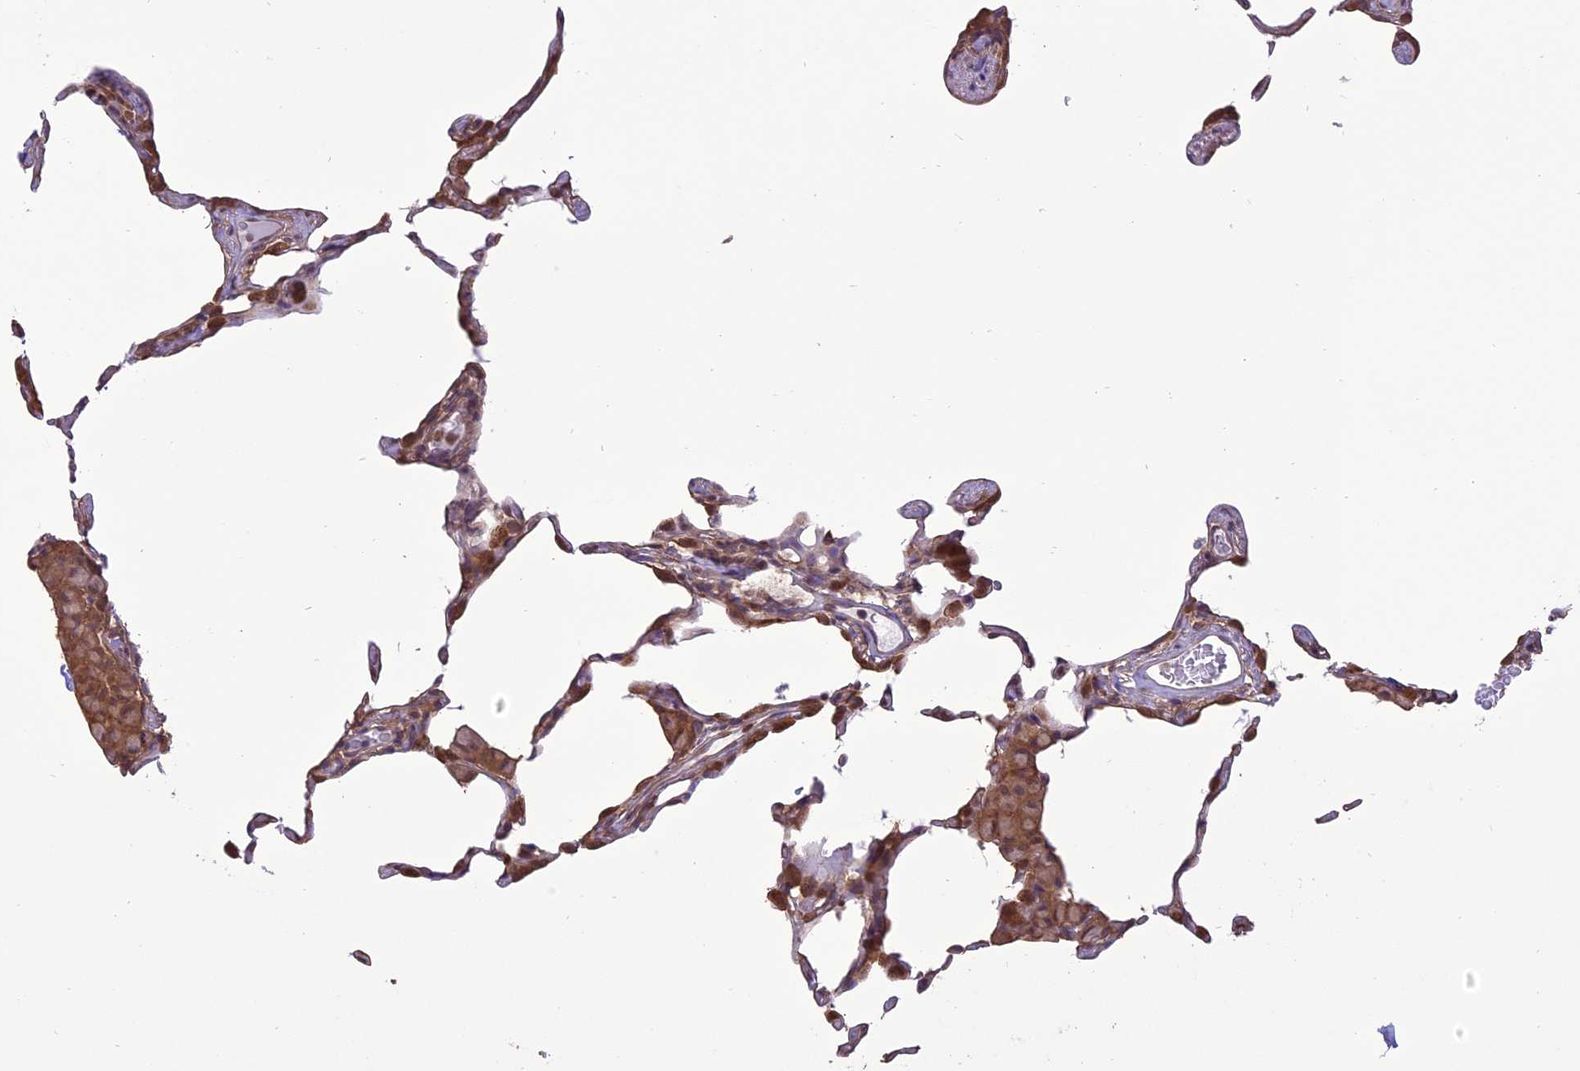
{"staining": {"intensity": "moderate", "quantity": "<25%", "location": "cytoplasmic/membranous"}, "tissue": "lung", "cell_type": "Alveolar cells", "image_type": "normal", "snomed": [{"axis": "morphology", "description": "Normal tissue, NOS"}, {"axis": "topography", "description": "Lung"}], "caption": "Protein analysis of normal lung demonstrates moderate cytoplasmic/membranous expression in about <25% of alveolar cells.", "gene": "TIGD7", "patient": {"sex": "female", "age": 57}}